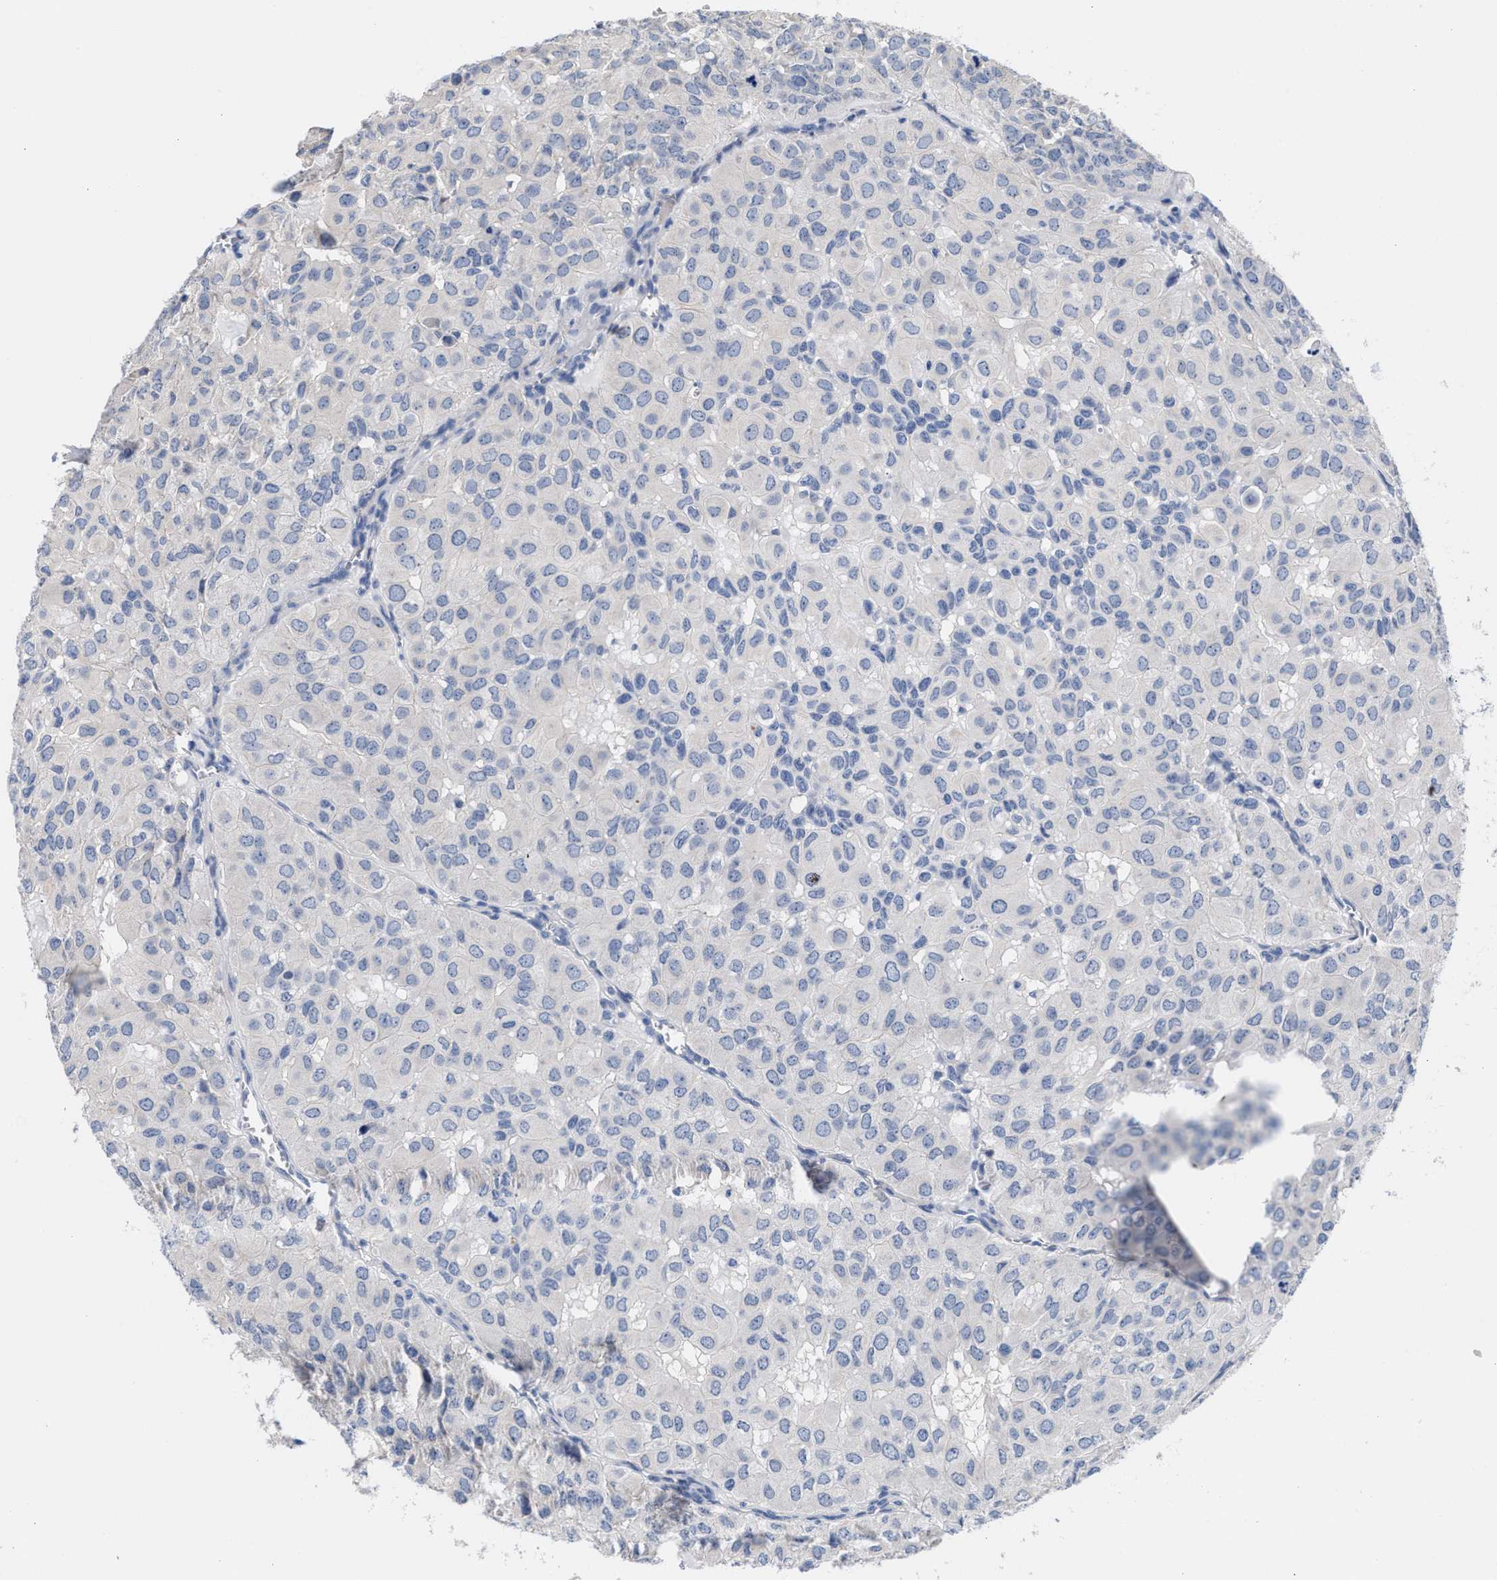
{"staining": {"intensity": "negative", "quantity": "none", "location": "none"}, "tissue": "head and neck cancer", "cell_type": "Tumor cells", "image_type": "cancer", "snomed": [{"axis": "morphology", "description": "Adenocarcinoma, NOS"}, {"axis": "topography", "description": "Salivary gland, NOS"}, {"axis": "topography", "description": "Head-Neck"}], "caption": "Immunohistochemistry of human adenocarcinoma (head and neck) reveals no staining in tumor cells.", "gene": "ACTL7B", "patient": {"sex": "female", "age": 76}}